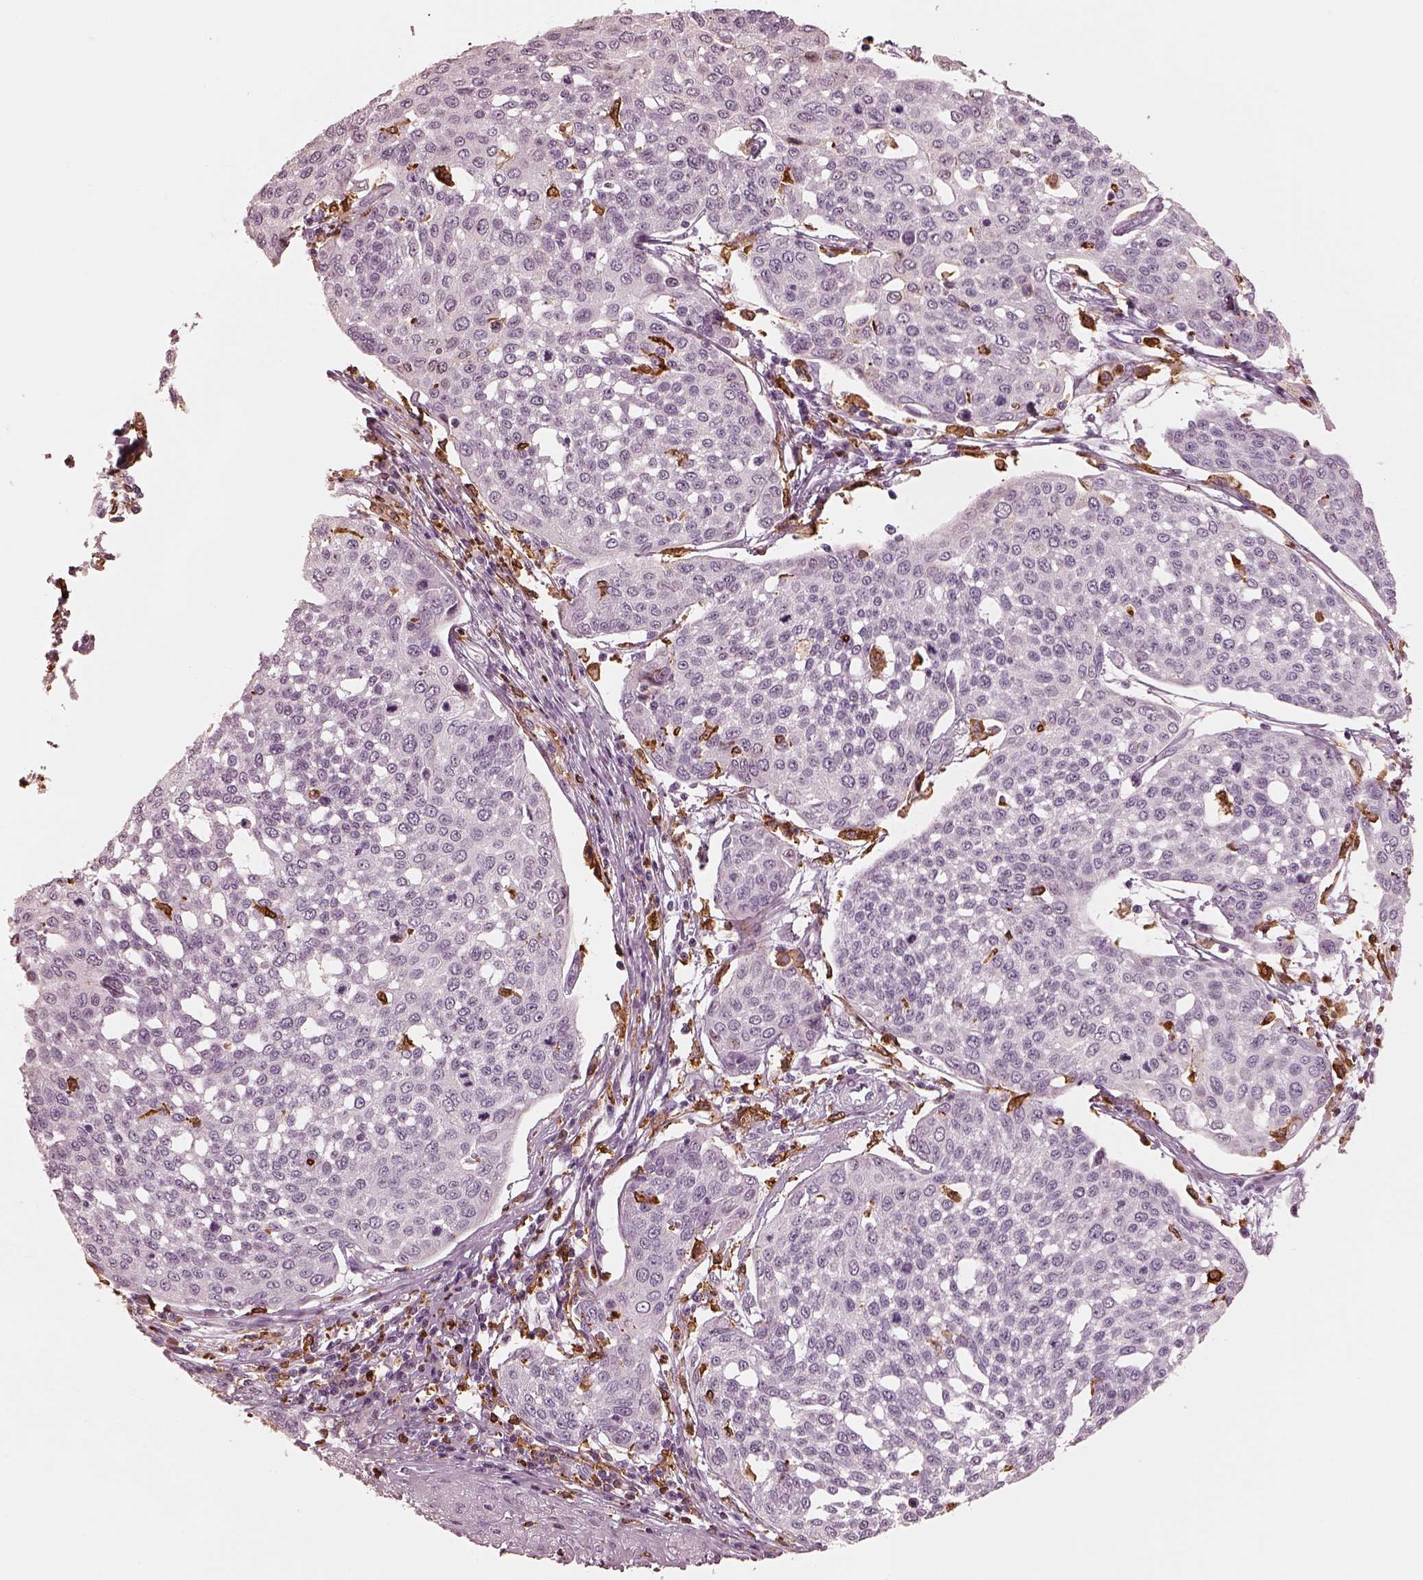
{"staining": {"intensity": "negative", "quantity": "none", "location": "none"}, "tissue": "cervical cancer", "cell_type": "Tumor cells", "image_type": "cancer", "snomed": [{"axis": "morphology", "description": "Squamous cell carcinoma, NOS"}, {"axis": "topography", "description": "Cervix"}], "caption": "Photomicrograph shows no protein expression in tumor cells of squamous cell carcinoma (cervical) tissue.", "gene": "ALOX5", "patient": {"sex": "female", "age": 34}}